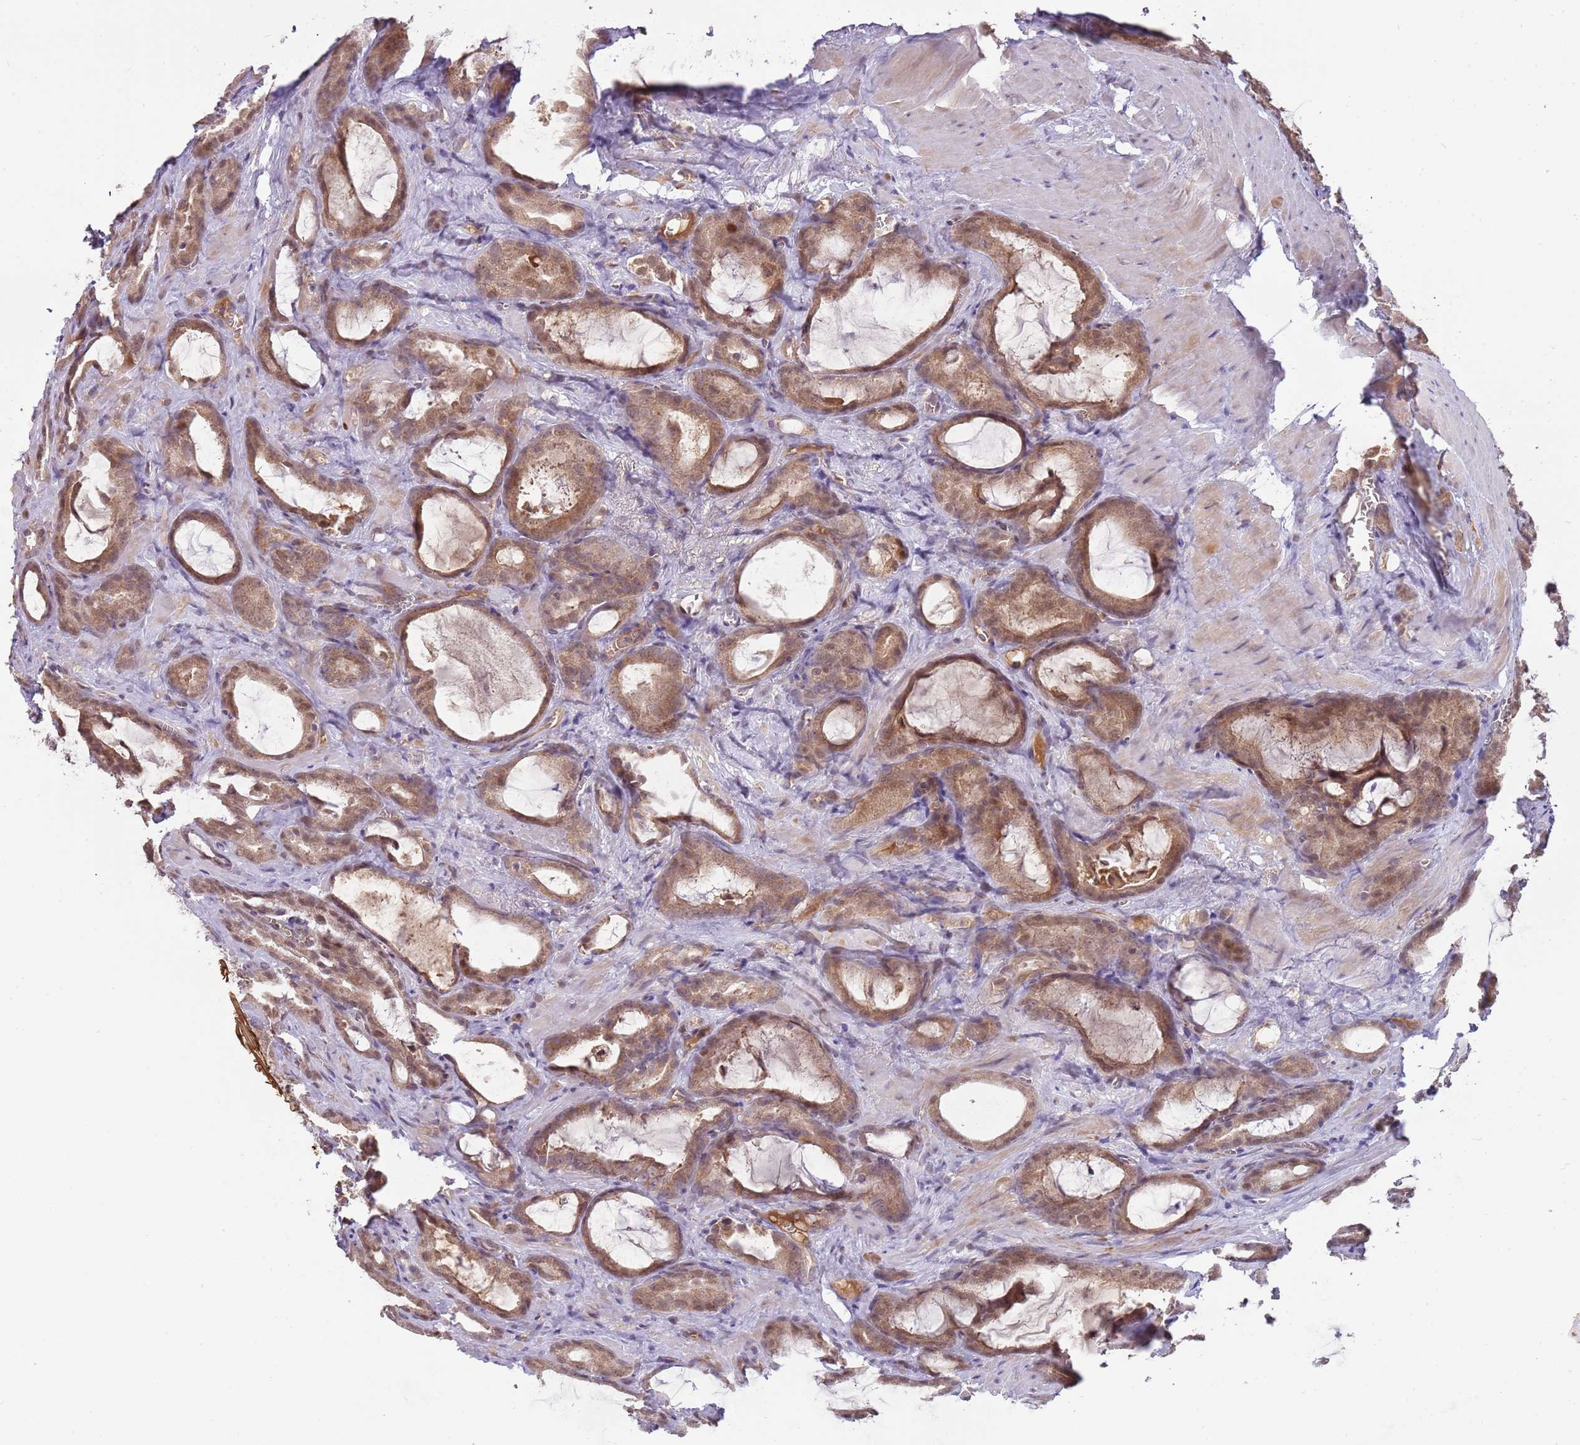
{"staining": {"intensity": "moderate", "quantity": ">75%", "location": "cytoplasmic/membranous,nuclear"}, "tissue": "prostate cancer", "cell_type": "Tumor cells", "image_type": "cancer", "snomed": [{"axis": "morphology", "description": "Adenocarcinoma, High grade"}, {"axis": "topography", "description": "Prostate"}], "caption": "Prostate cancer (adenocarcinoma (high-grade)) stained for a protein shows moderate cytoplasmic/membranous and nuclear positivity in tumor cells. (DAB (3,3'-diaminobenzidine) IHC with brightfield microscopy, high magnification).", "gene": "NBPF6", "patient": {"sex": "male", "age": 72}}